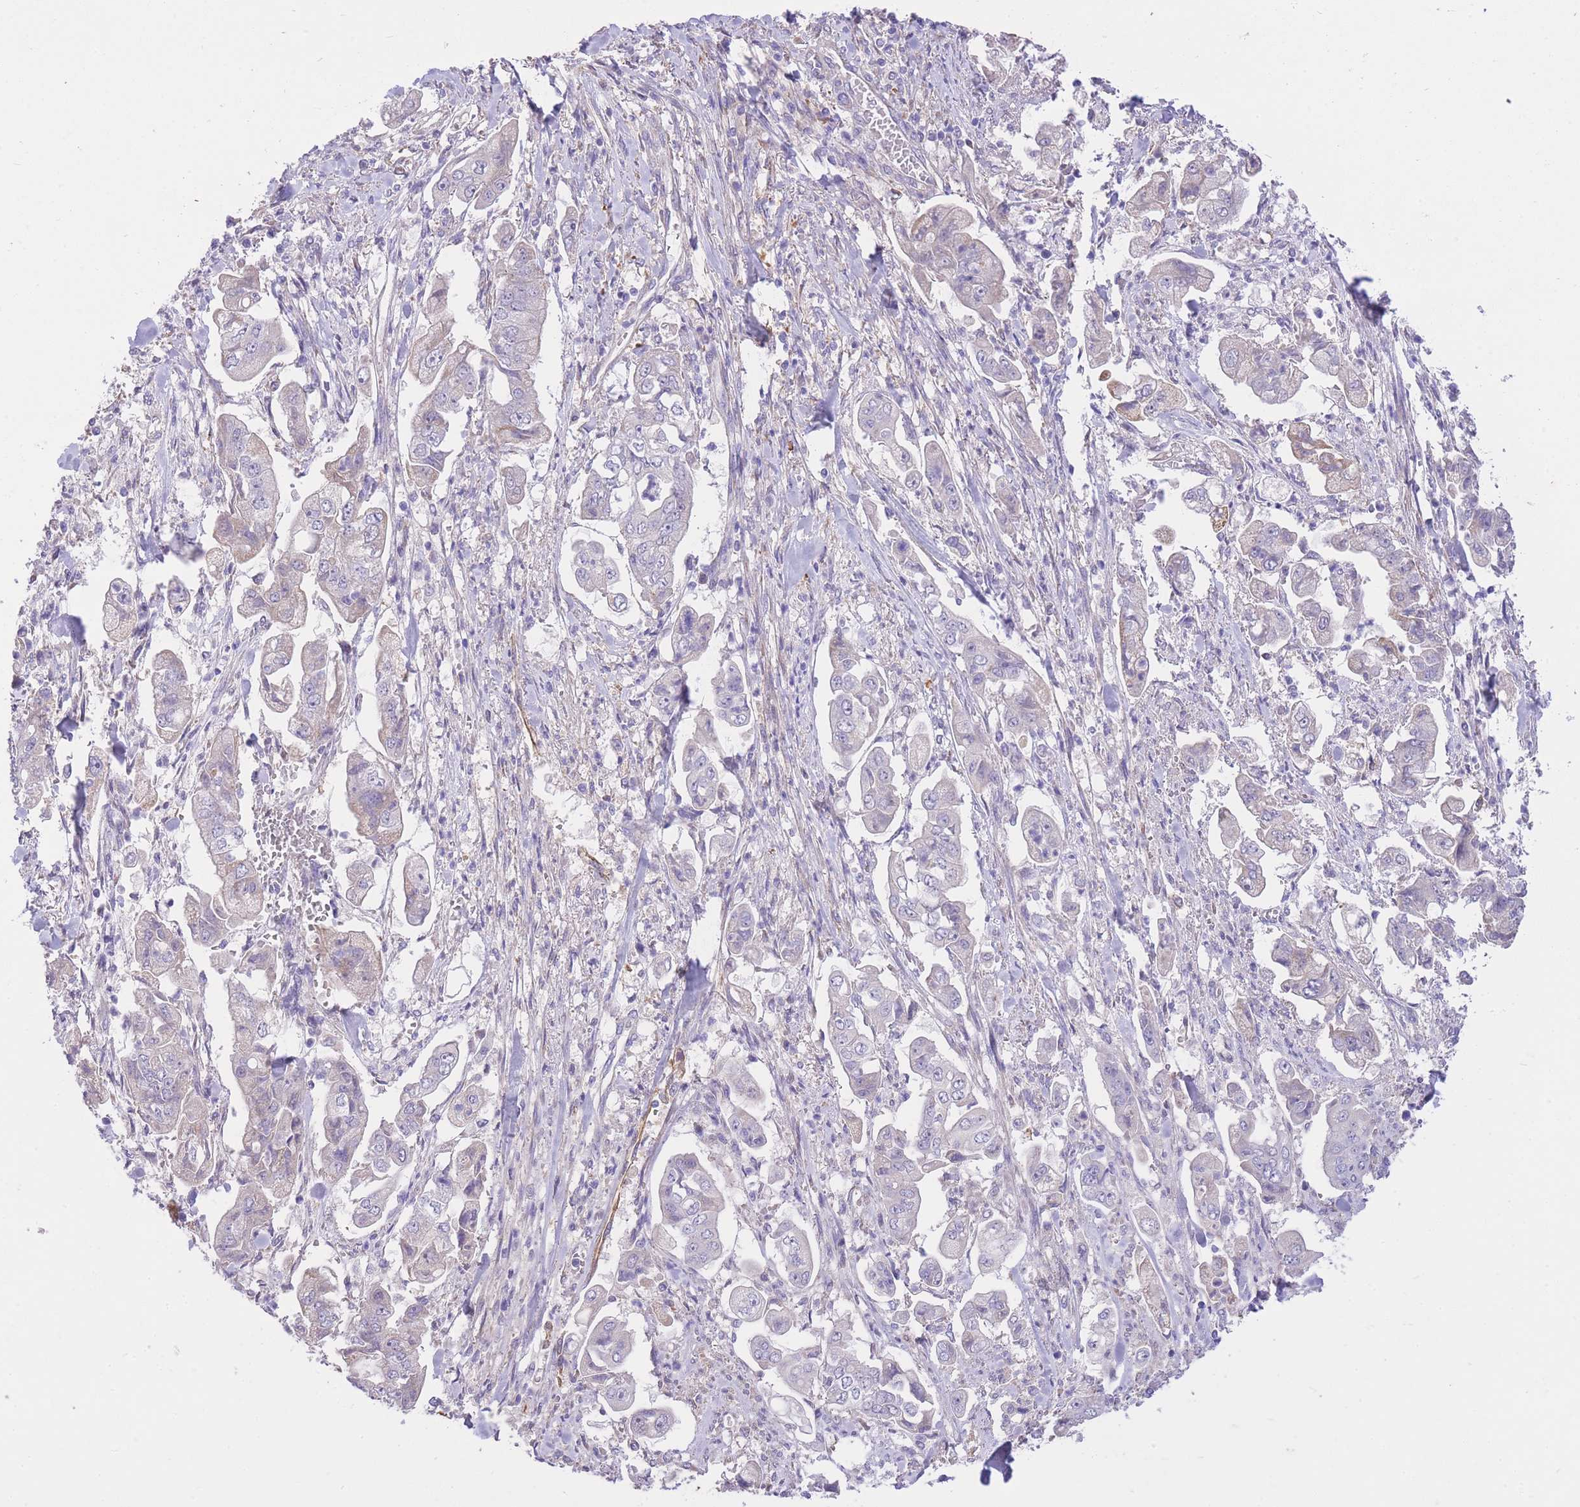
{"staining": {"intensity": "negative", "quantity": "none", "location": "none"}, "tissue": "stomach cancer", "cell_type": "Tumor cells", "image_type": "cancer", "snomed": [{"axis": "morphology", "description": "Adenocarcinoma, NOS"}, {"axis": "topography", "description": "Stomach"}], "caption": "Tumor cells are negative for brown protein staining in stomach cancer (adenocarcinoma).", "gene": "PGM1", "patient": {"sex": "male", "age": 62}}